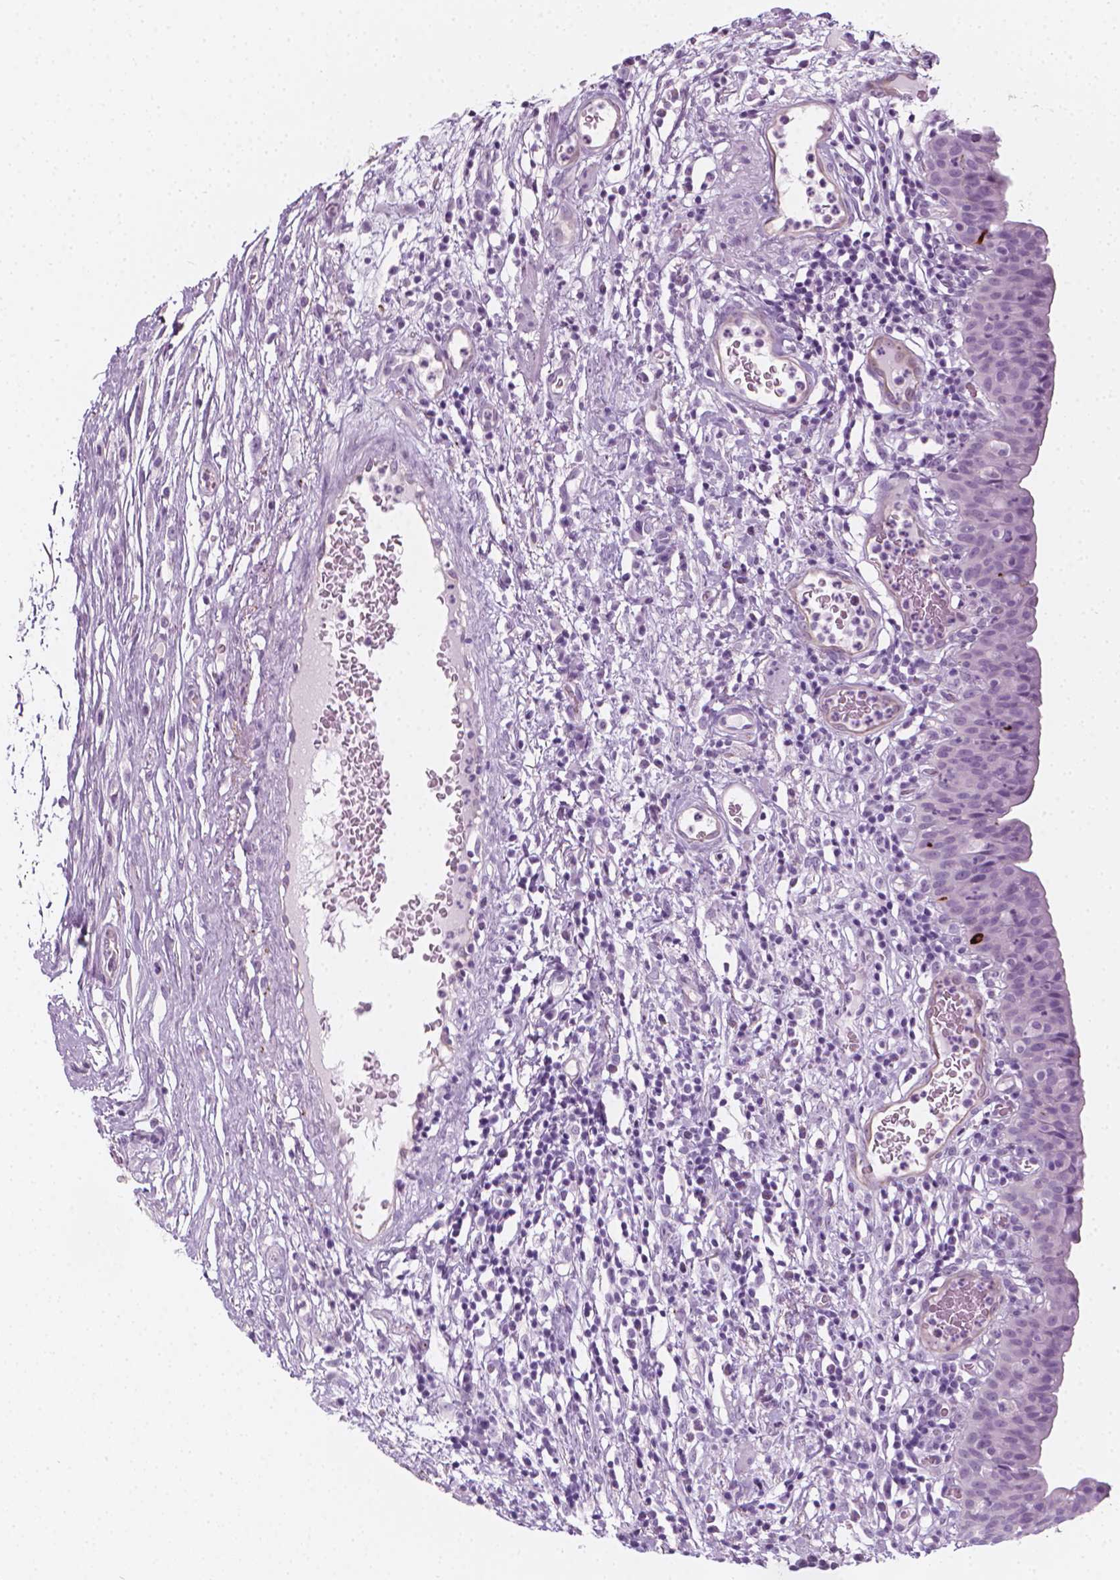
{"staining": {"intensity": "negative", "quantity": "none", "location": "none"}, "tissue": "urinary bladder", "cell_type": "Urothelial cells", "image_type": "normal", "snomed": [{"axis": "morphology", "description": "Normal tissue, NOS"}, {"axis": "morphology", "description": "Inflammation, NOS"}, {"axis": "topography", "description": "Urinary bladder"}], "caption": "A high-resolution image shows immunohistochemistry staining of normal urinary bladder, which shows no significant staining in urothelial cells.", "gene": "SCG3", "patient": {"sex": "male", "age": 57}}